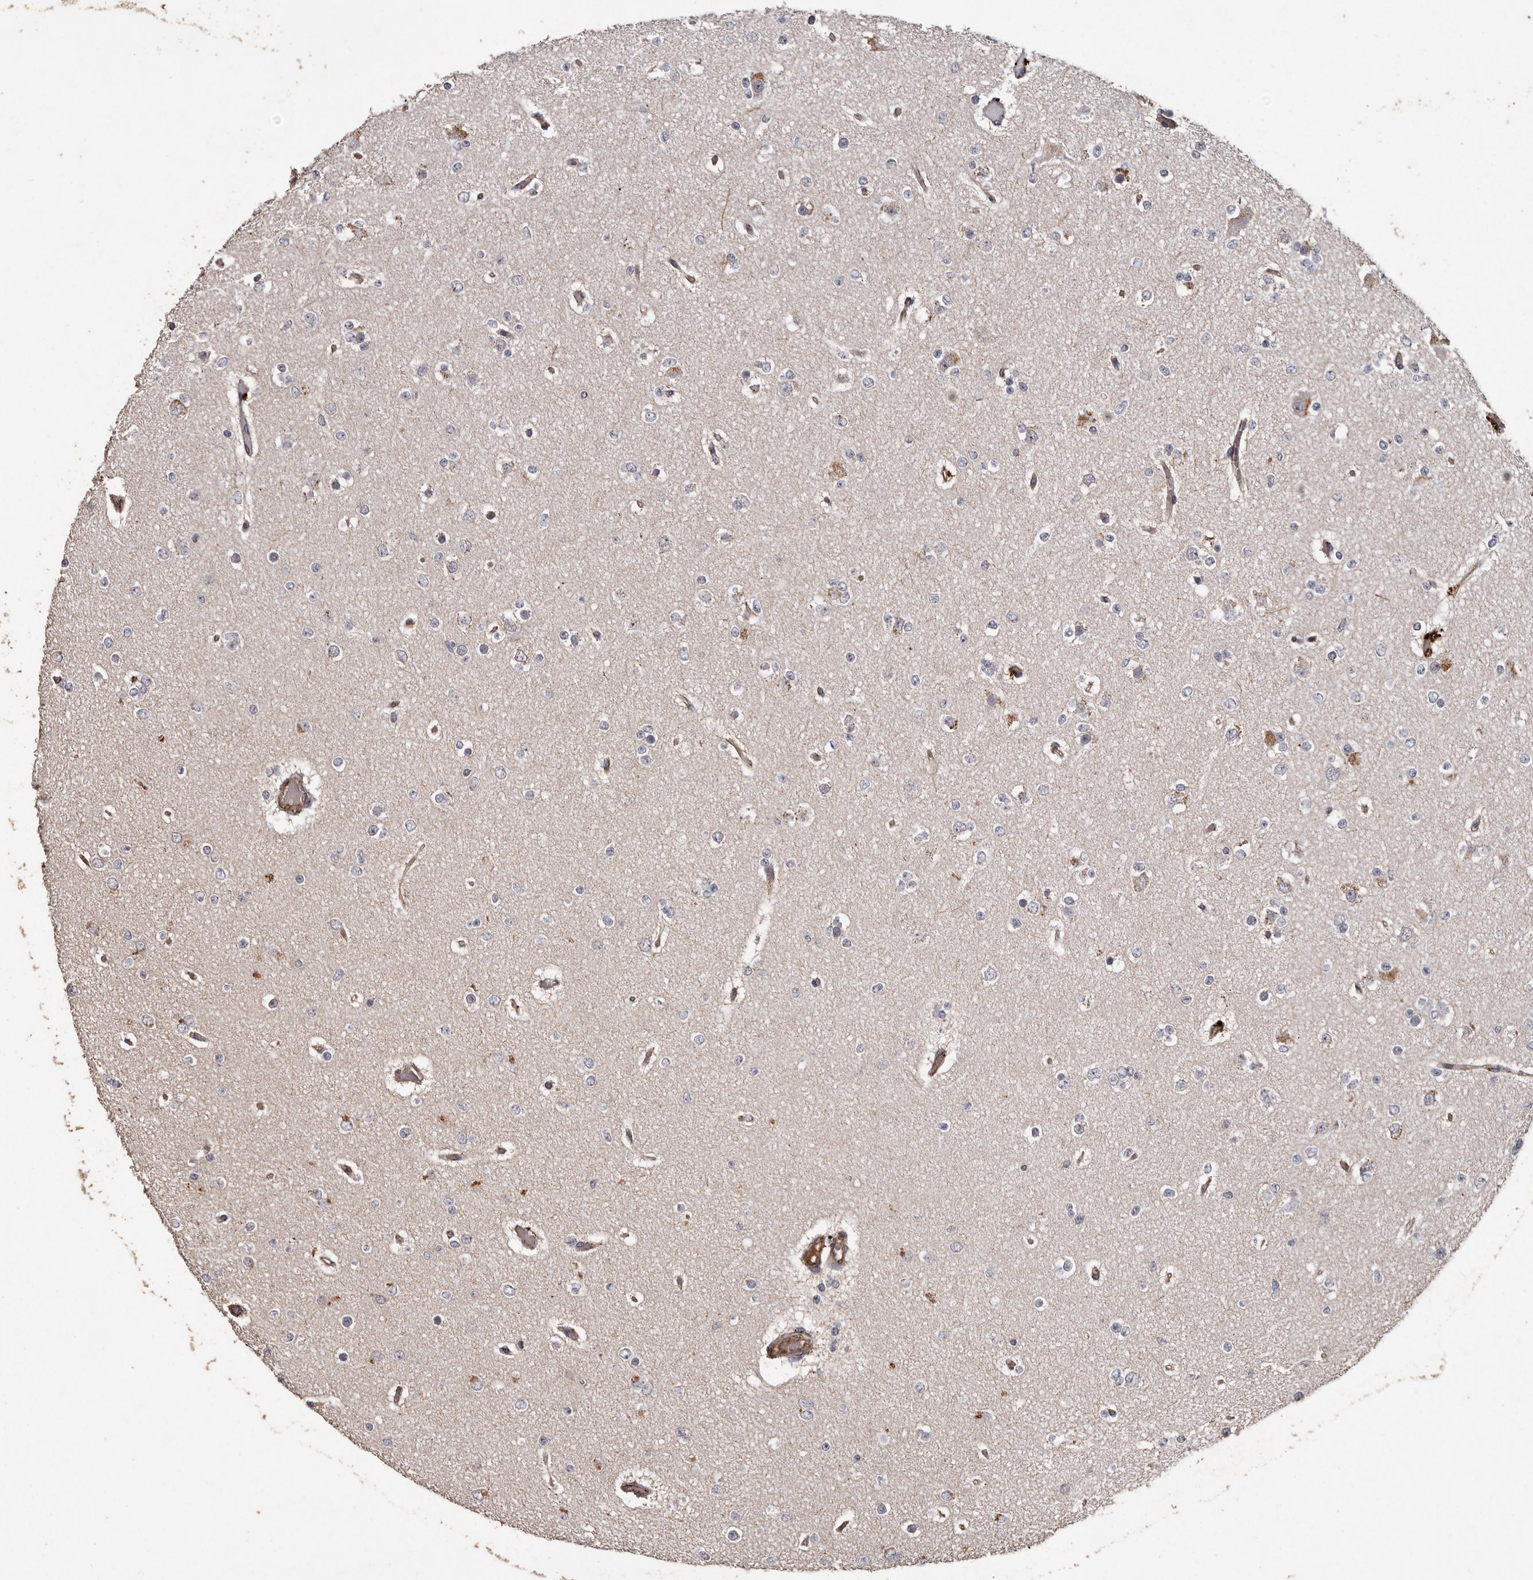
{"staining": {"intensity": "negative", "quantity": "none", "location": "none"}, "tissue": "glioma", "cell_type": "Tumor cells", "image_type": "cancer", "snomed": [{"axis": "morphology", "description": "Glioma, malignant, Low grade"}, {"axis": "topography", "description": "Brain"}], "caption": "A histopathology image of human glioma is negative for staining in tumor cells.", "gene": "BRAT1", "patient": {"sex": "female", "age": 22}}